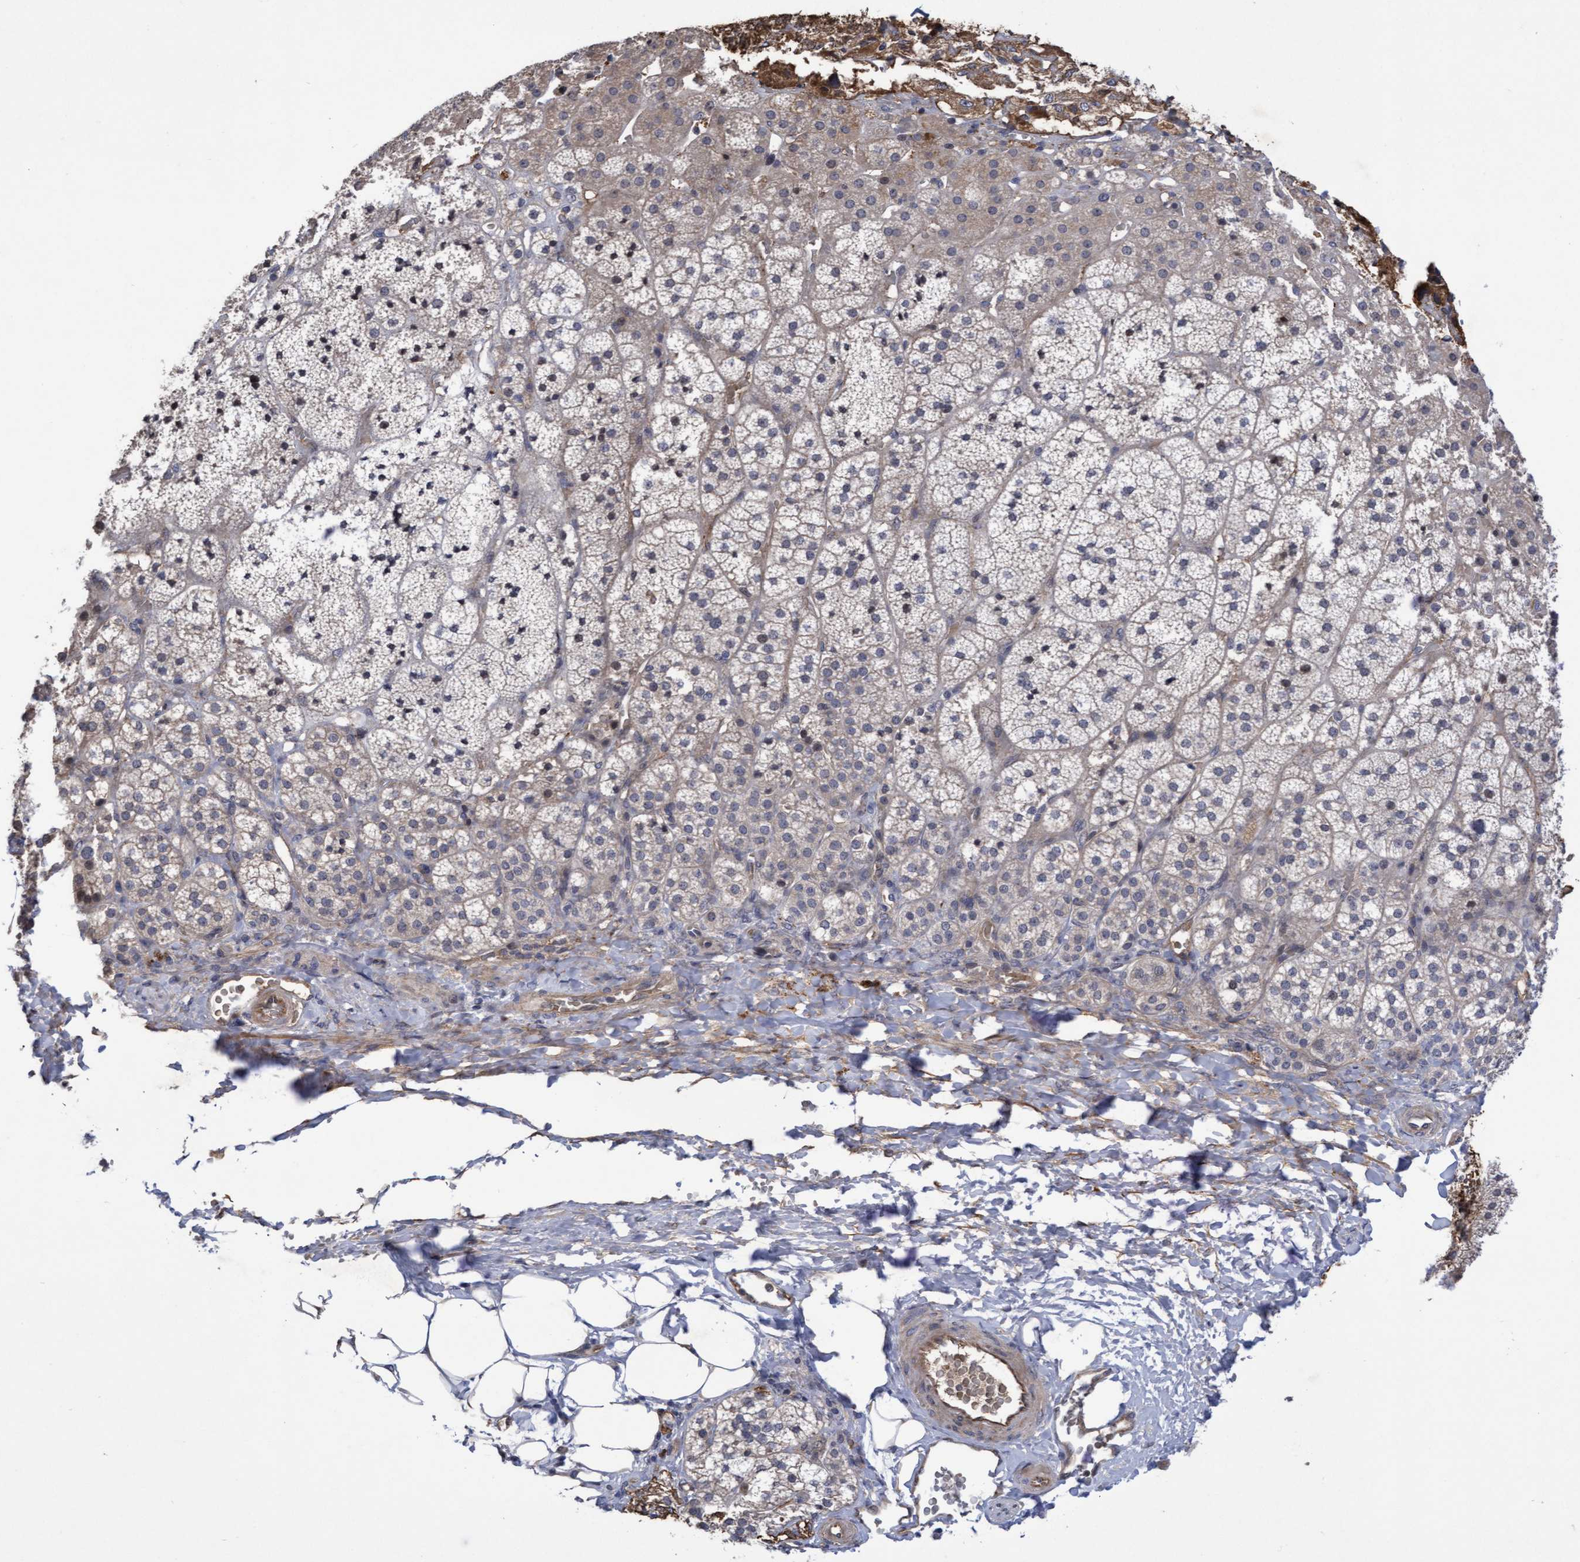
{"staining": {"intensity": "moderate", "quantity": "<25%", "location": "cytoplasmic/membranous"}, "tissue": "adrenal gland", "cell_type": "Glandular cells", "image_type": "normal", "snomed": [{"axis": "morphology", "description": "Normal tissue, NOS"}, {"axis": "topography", "description": "Adrenal gland"}], "caption": "This histopathology image exhibits benign adrenal gland stained with immunohistochemistry (IHC) to label a protein in brown. The cytoplasmic/membranous of glandular cells show moderate positivity for the protein. Nuclei are counter-stained blue.", "gene": "COBL", "patient": {"sex": "female", "age": 44}}